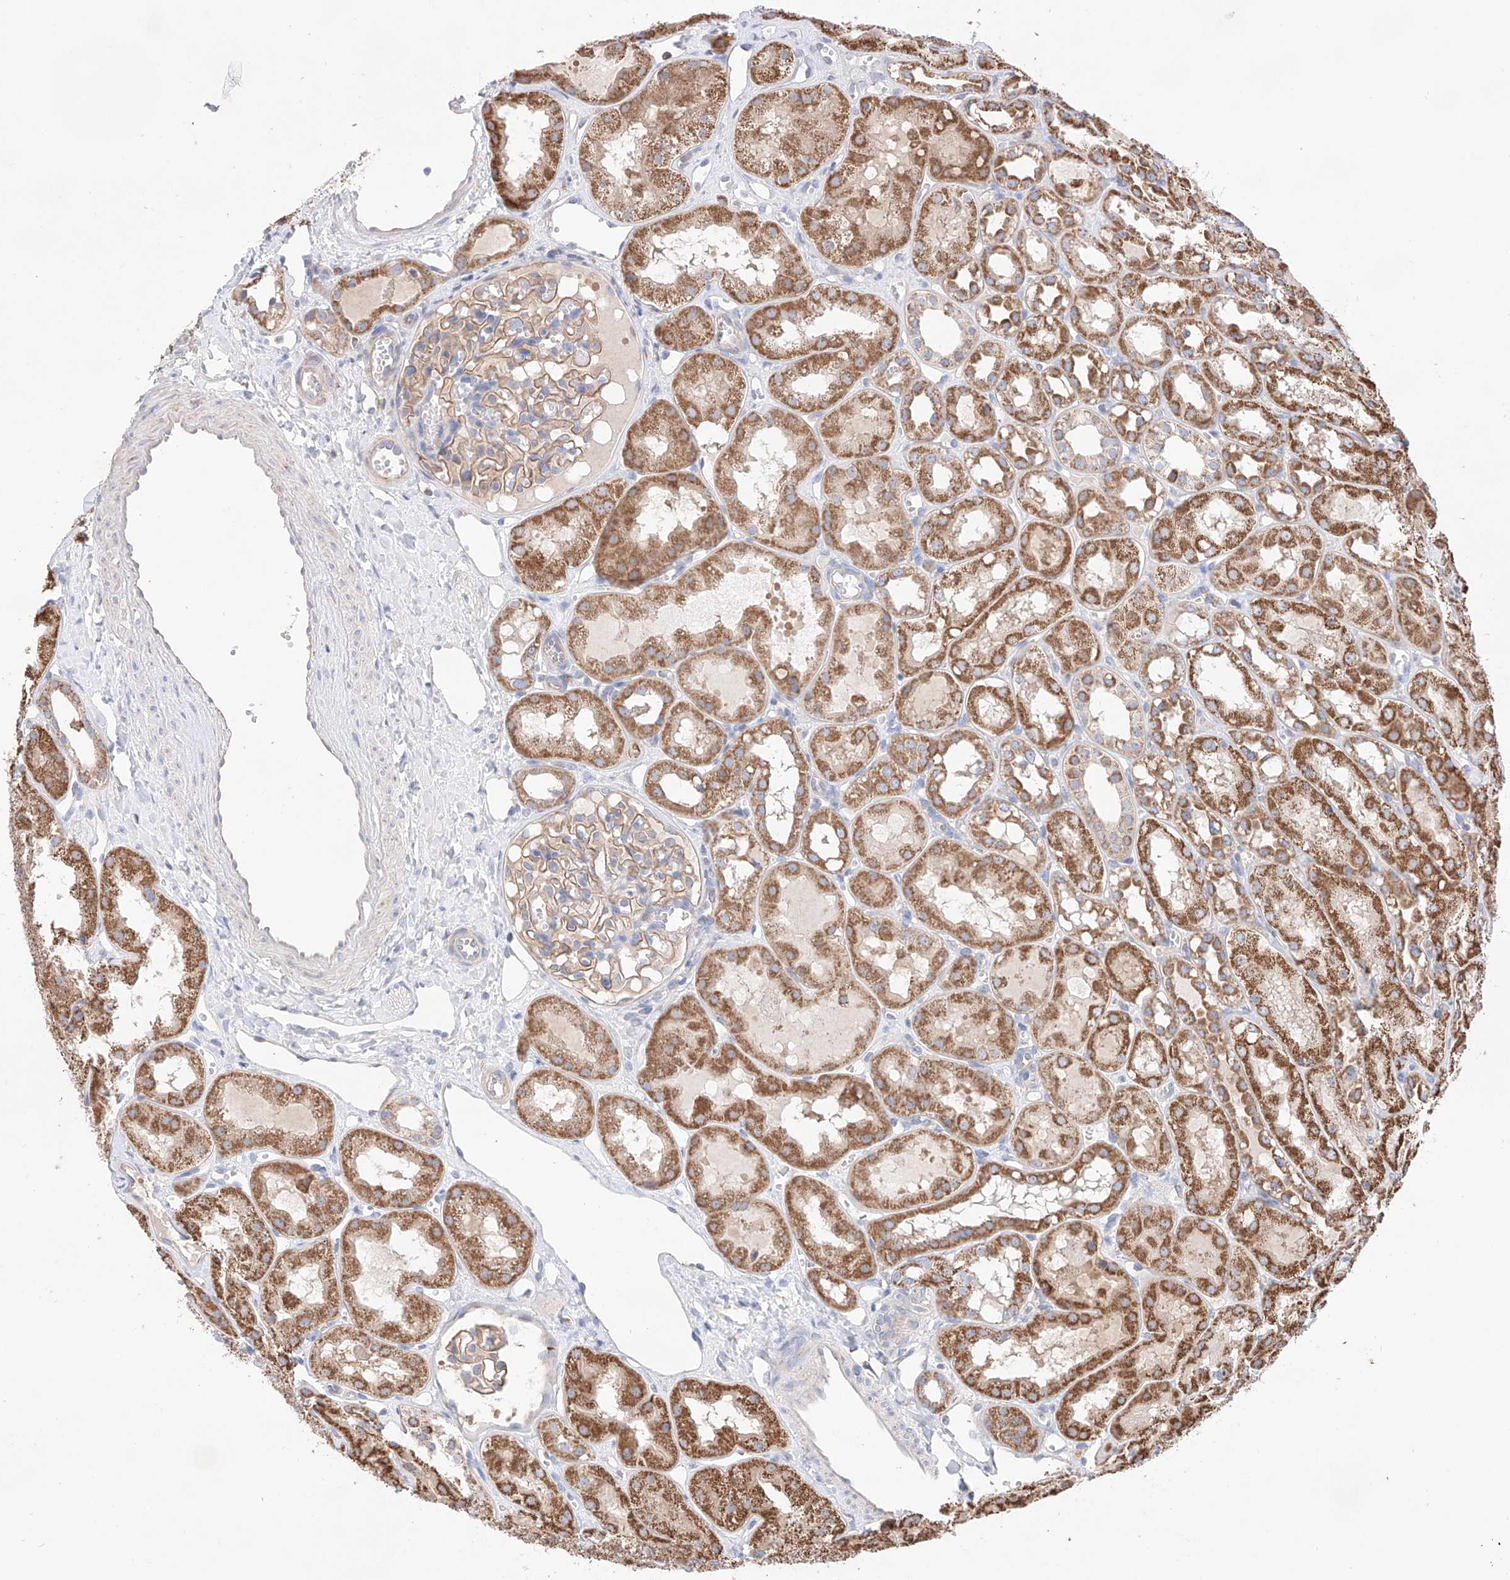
{"staining": {"intensity": "moderate", "quantity": "25%-75%", "location": "cytoplasmic/membranous"}, "tissue": "kidney", "cell_type": "Cells in glomeruli", "image_type": "normal", "snomed": [{"axis": "morphology", "description": "Normal tissue, NOS"}, {"axis": "topography", "description": "Kidney"}], "caption": "Kidney stained with immunohistochemistry displays moderate cytoplasmic/membranous staining in approximately 25%-75% of cells in glomeruli. (DAB (3,3'-diaminobenzidine) = brown stain, brightfield microscopy at high magnification).", "gene": "KTI12", "patient": {"sex": "male", "age": 16}}